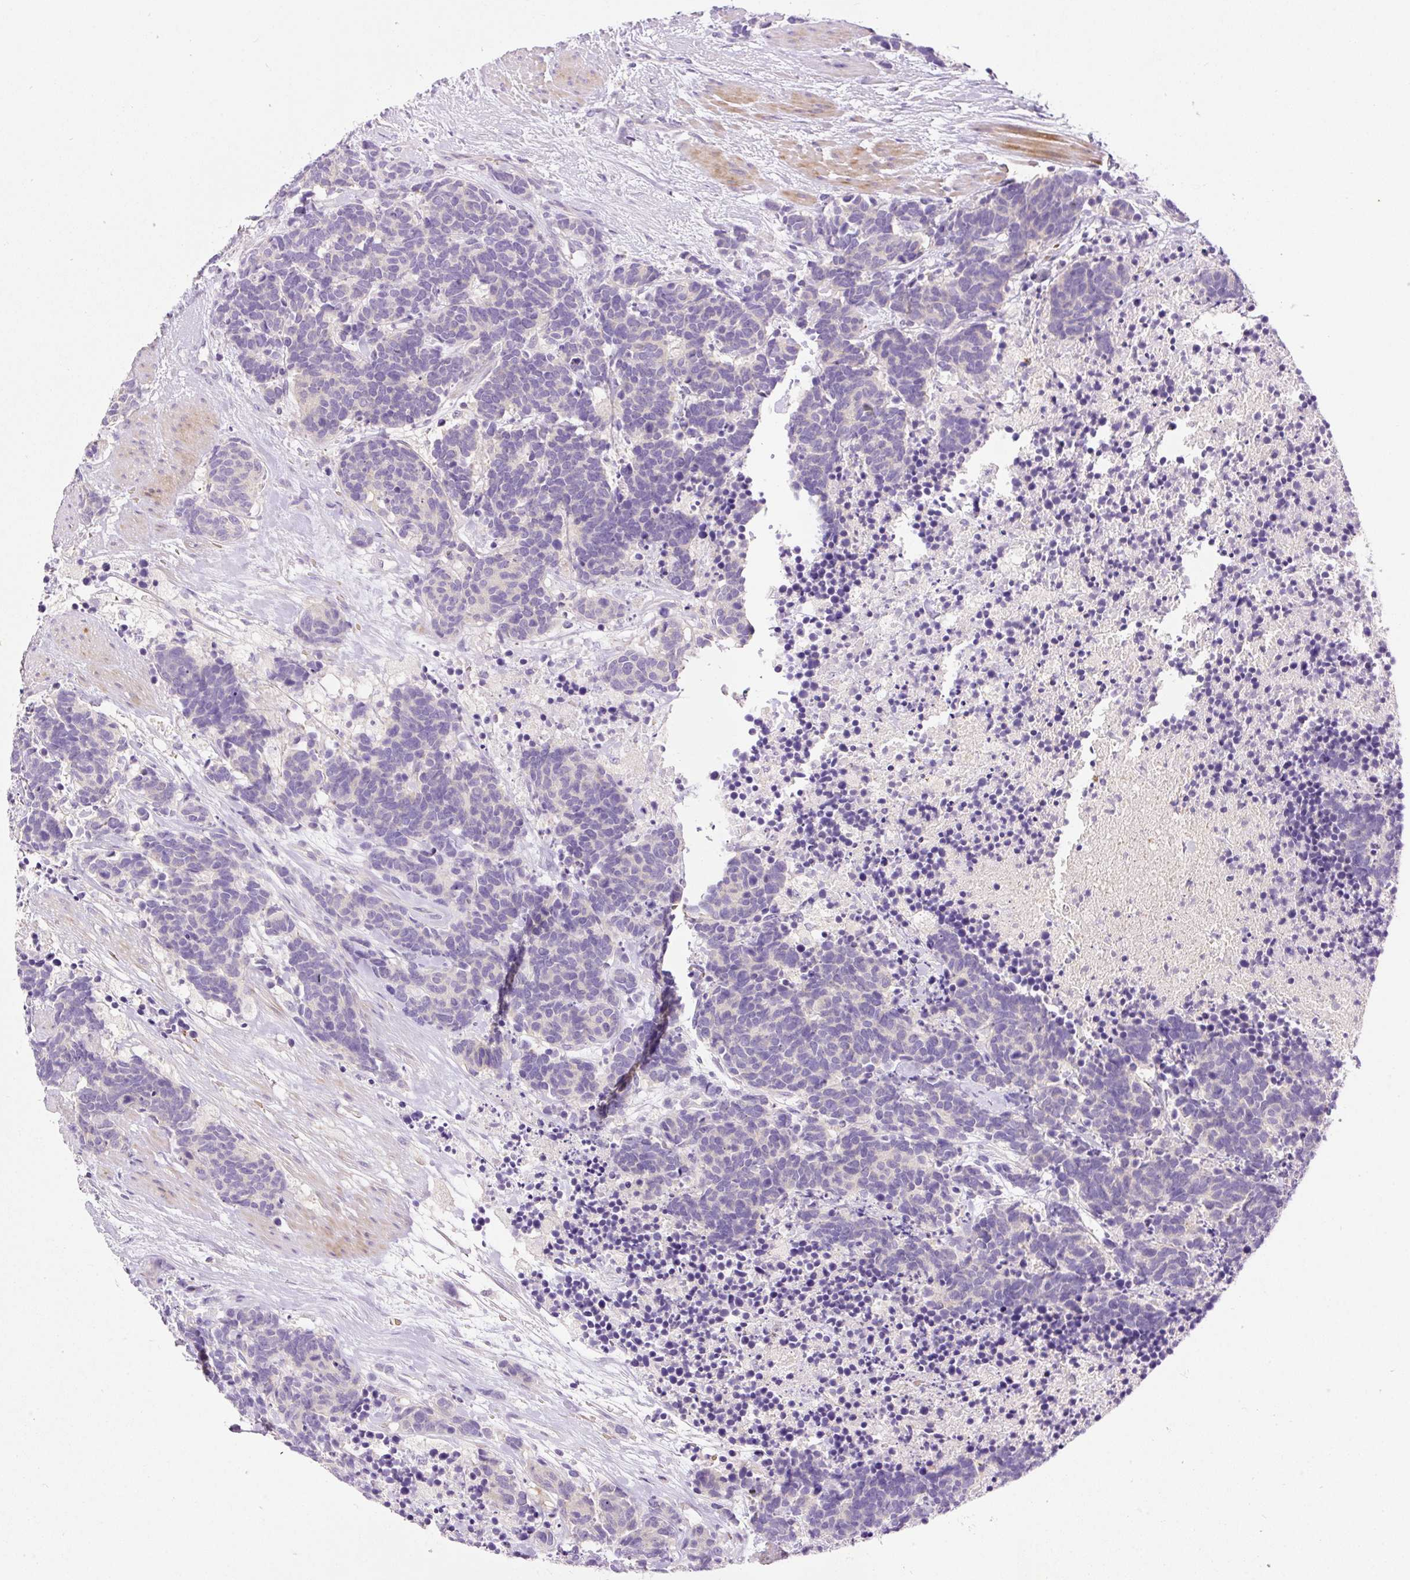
{"staining": {"intensity": "negative", "quantity": "none", "location": "none"}, "tissue": "carcinoid", "cell_type": "Tumor cells", "image_type": "cancer", "snomed": [{"axis": "morphology", "description": "Carcinoma, NOS"}, {"axis": "morphology", "description": "Carcinoid, malignant, NOS"}, {"axis": "topography", "description": "Prostate"}], "caption": "A micrograph of carcinoma stained for a protein displays no brown staining in tumor cells.", "gene": "LHFPL5", "patient": {"sex": "male", "age": 57}}